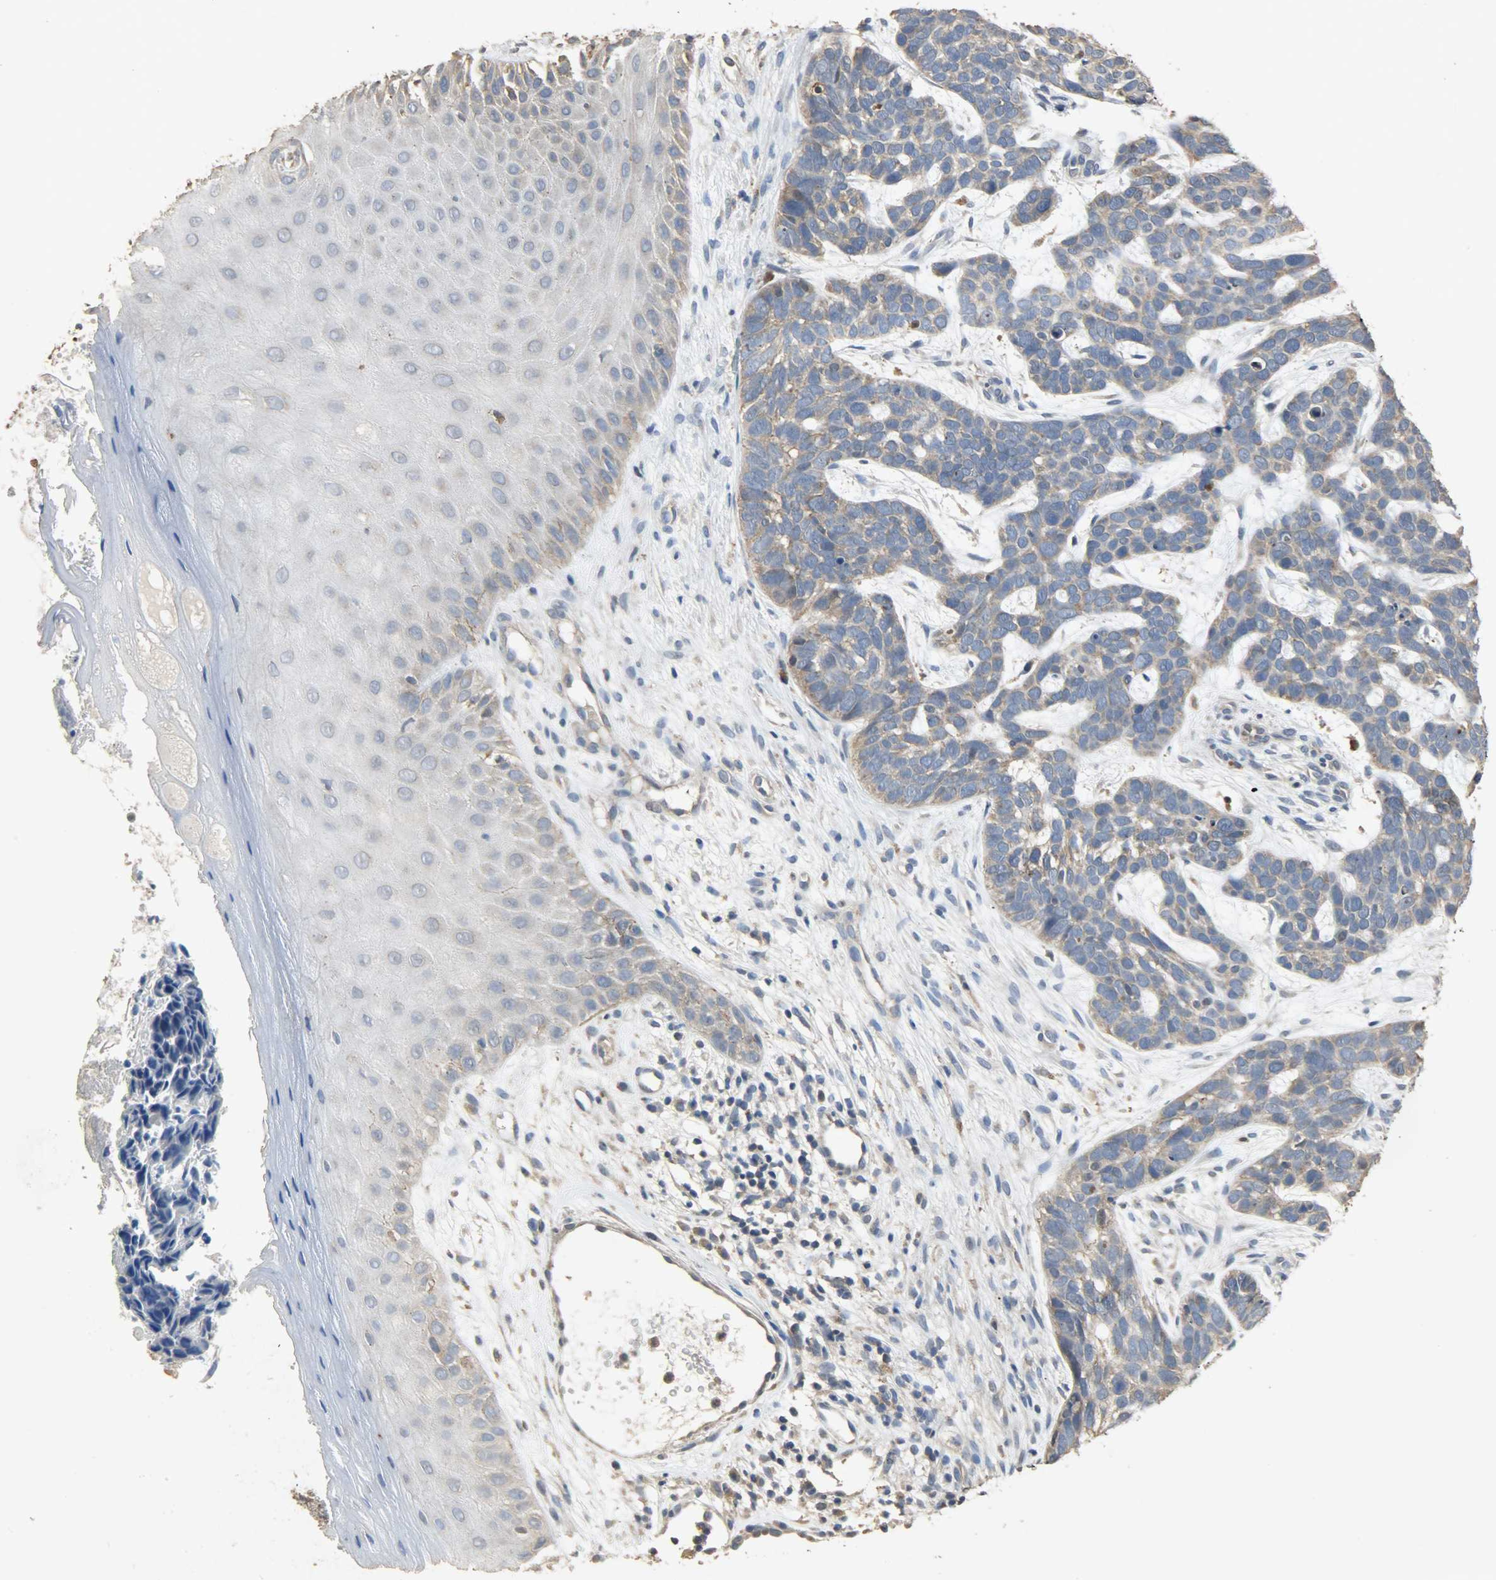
{"staining": {"intensity": "moderate", "quantity": ">75%", "location": "cytoplasmic/membranous"}, "tissue": "skin cancer", "cell_type": "Tumor cells", "image_type": "cancer", "snomed": [{"axis": "morphology", "description": "Basal cell carcinoma"}, {"axis": "topography", "description": "Skin"}], "caption": "IHC (DAB) staining of human basal cell carcinoma (skin) demonstrates moderate cytoplasmic/membranous protein positivity in about >75% of tumor cells.", "gene": "CDKN2C", "patient": {"sex": "male", "age": 87}}